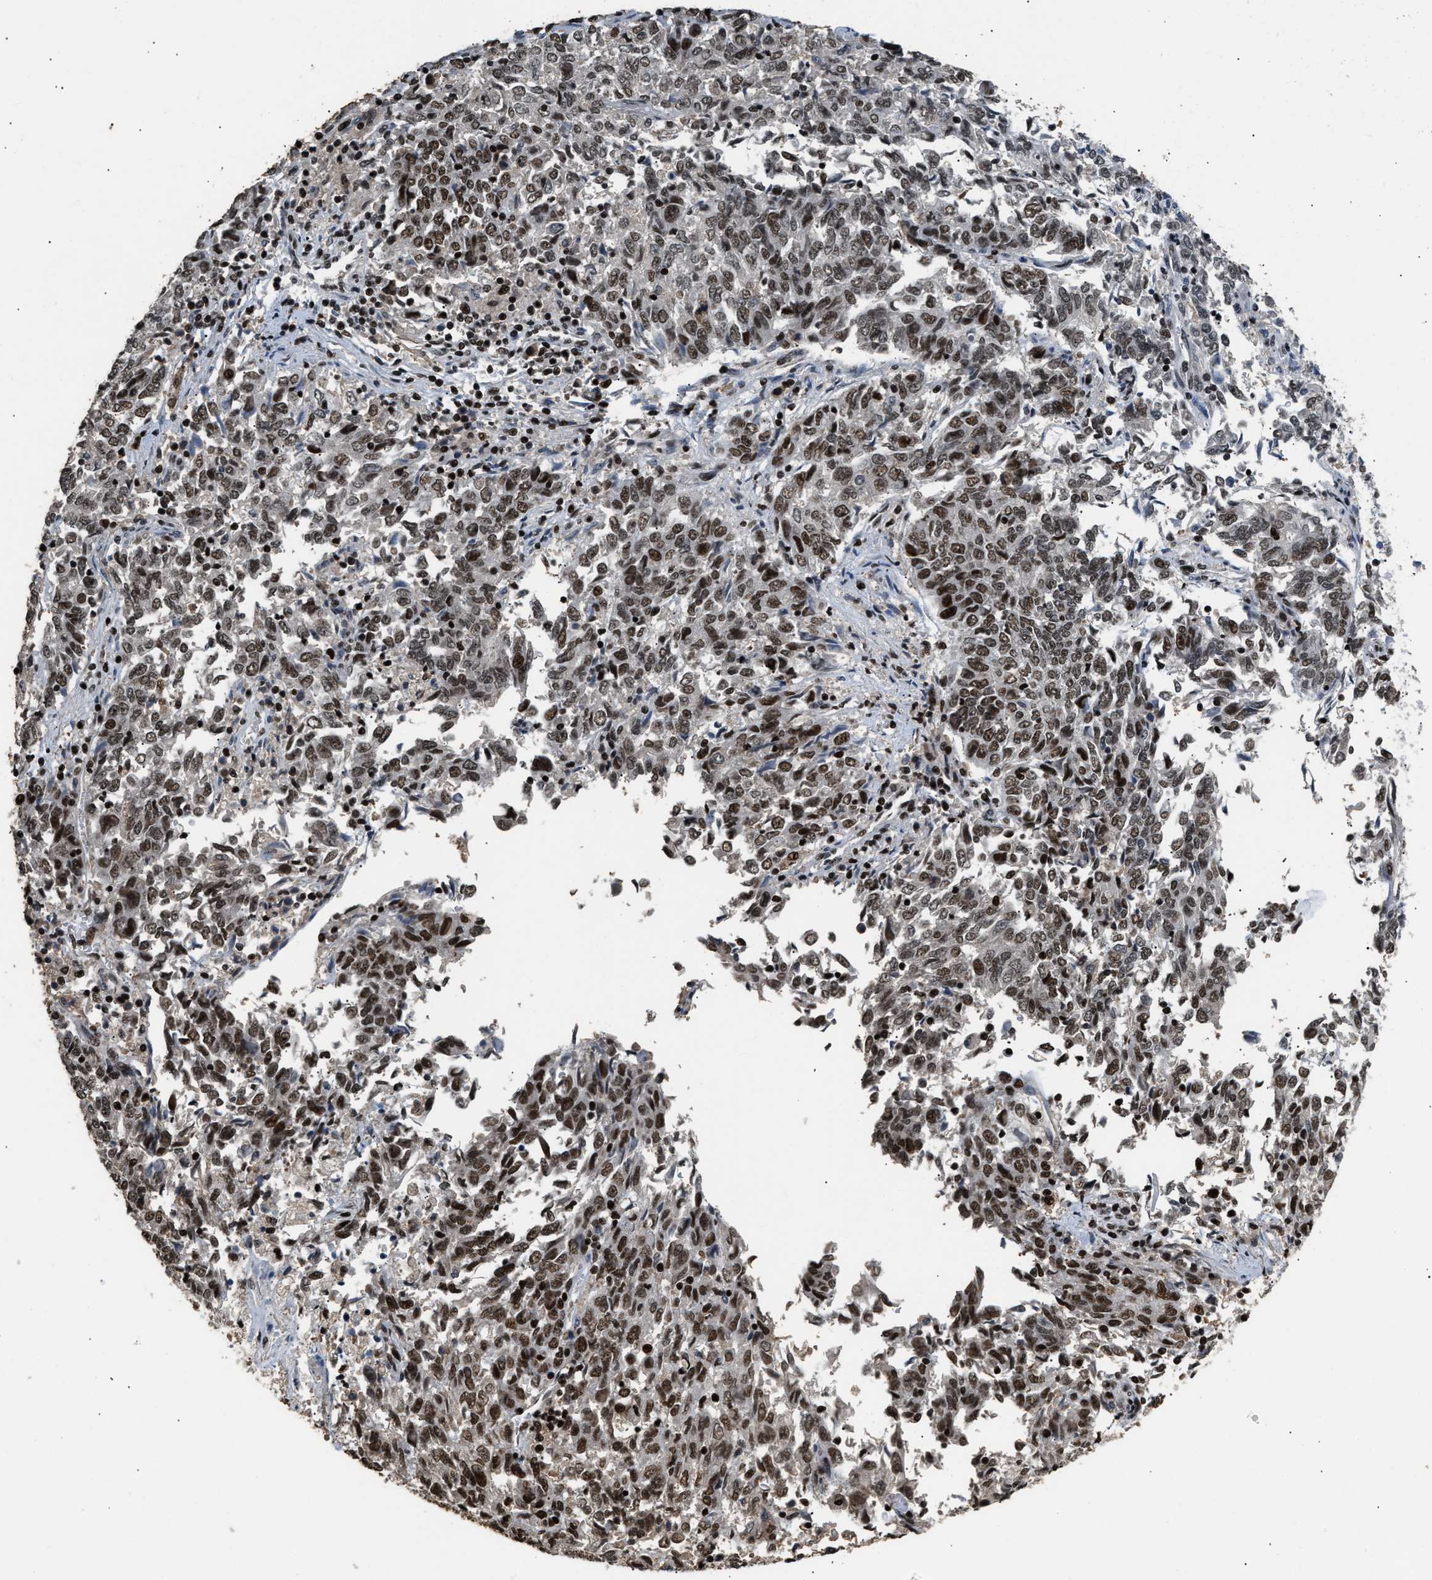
{"staining": {"intensity": "moderate", "quantity": ">75%", "location": "nuclear"}, "tissue": "endometrial cancer", "cell_type": "Tumor cells", "image_type": "cancer", "snomed": [{"axis": "morphology", "description": "Adenocarcinoma, NOS"}, {"axis": "topography", "description": "Endometrium"}], "caption": "Moderate nuclear protein expression is seen in about >75% of tumor cells in adenocarcinoma (endometrial).", "gene": "RAD21", "patient": {"sex": "female", "age": 80}}